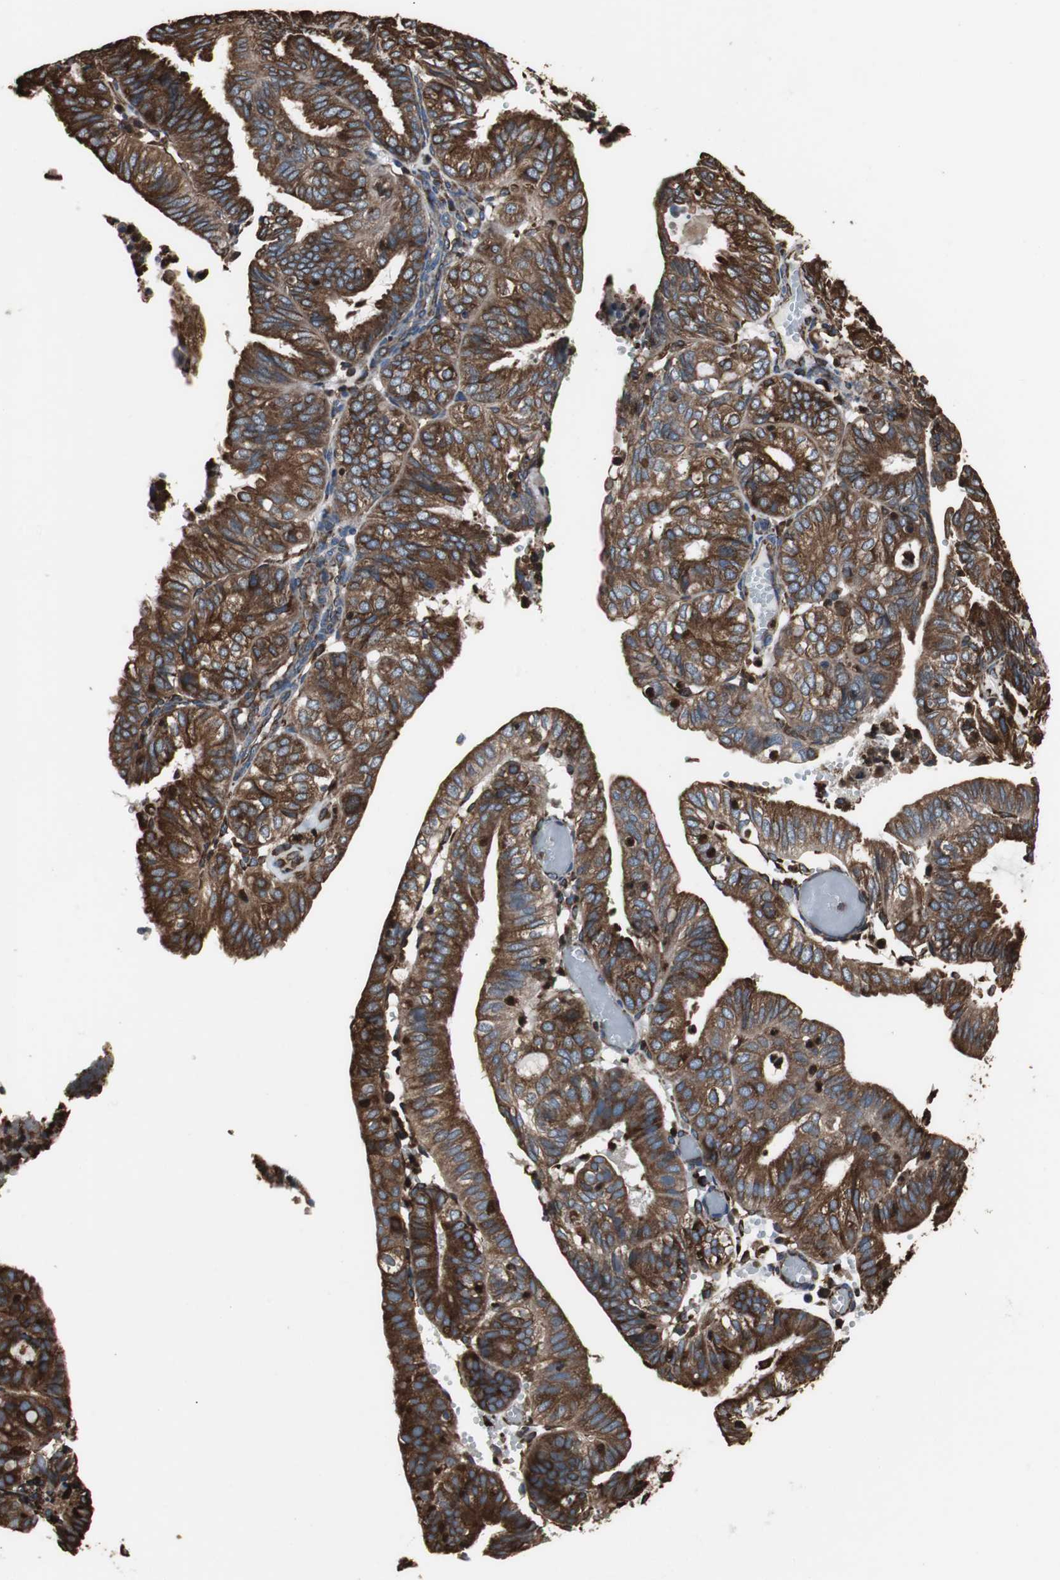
{"staining": {"intensity": "strong", "quantity": ">75%", "location": "cytoplasmic/membranous"}, "tissue": "endometrial cancer", "cell_type": "Tumor cells", "image_type": "cancer", "snomed": [{"axis": "morphology", "description": "Adenocarcinoma, NOS"}, {"axis": "topography", "description": "Uterus"}], "caption": "Immunohistochemistry photomicrograph of human endometrial cancer stained for a protein (brown), which shows high levels of strong cytoplasmic/membranous positivity in approximately >75% of tumor cells.", "gene": "CALU", "patient": {"sex": "female", "age": 60}}